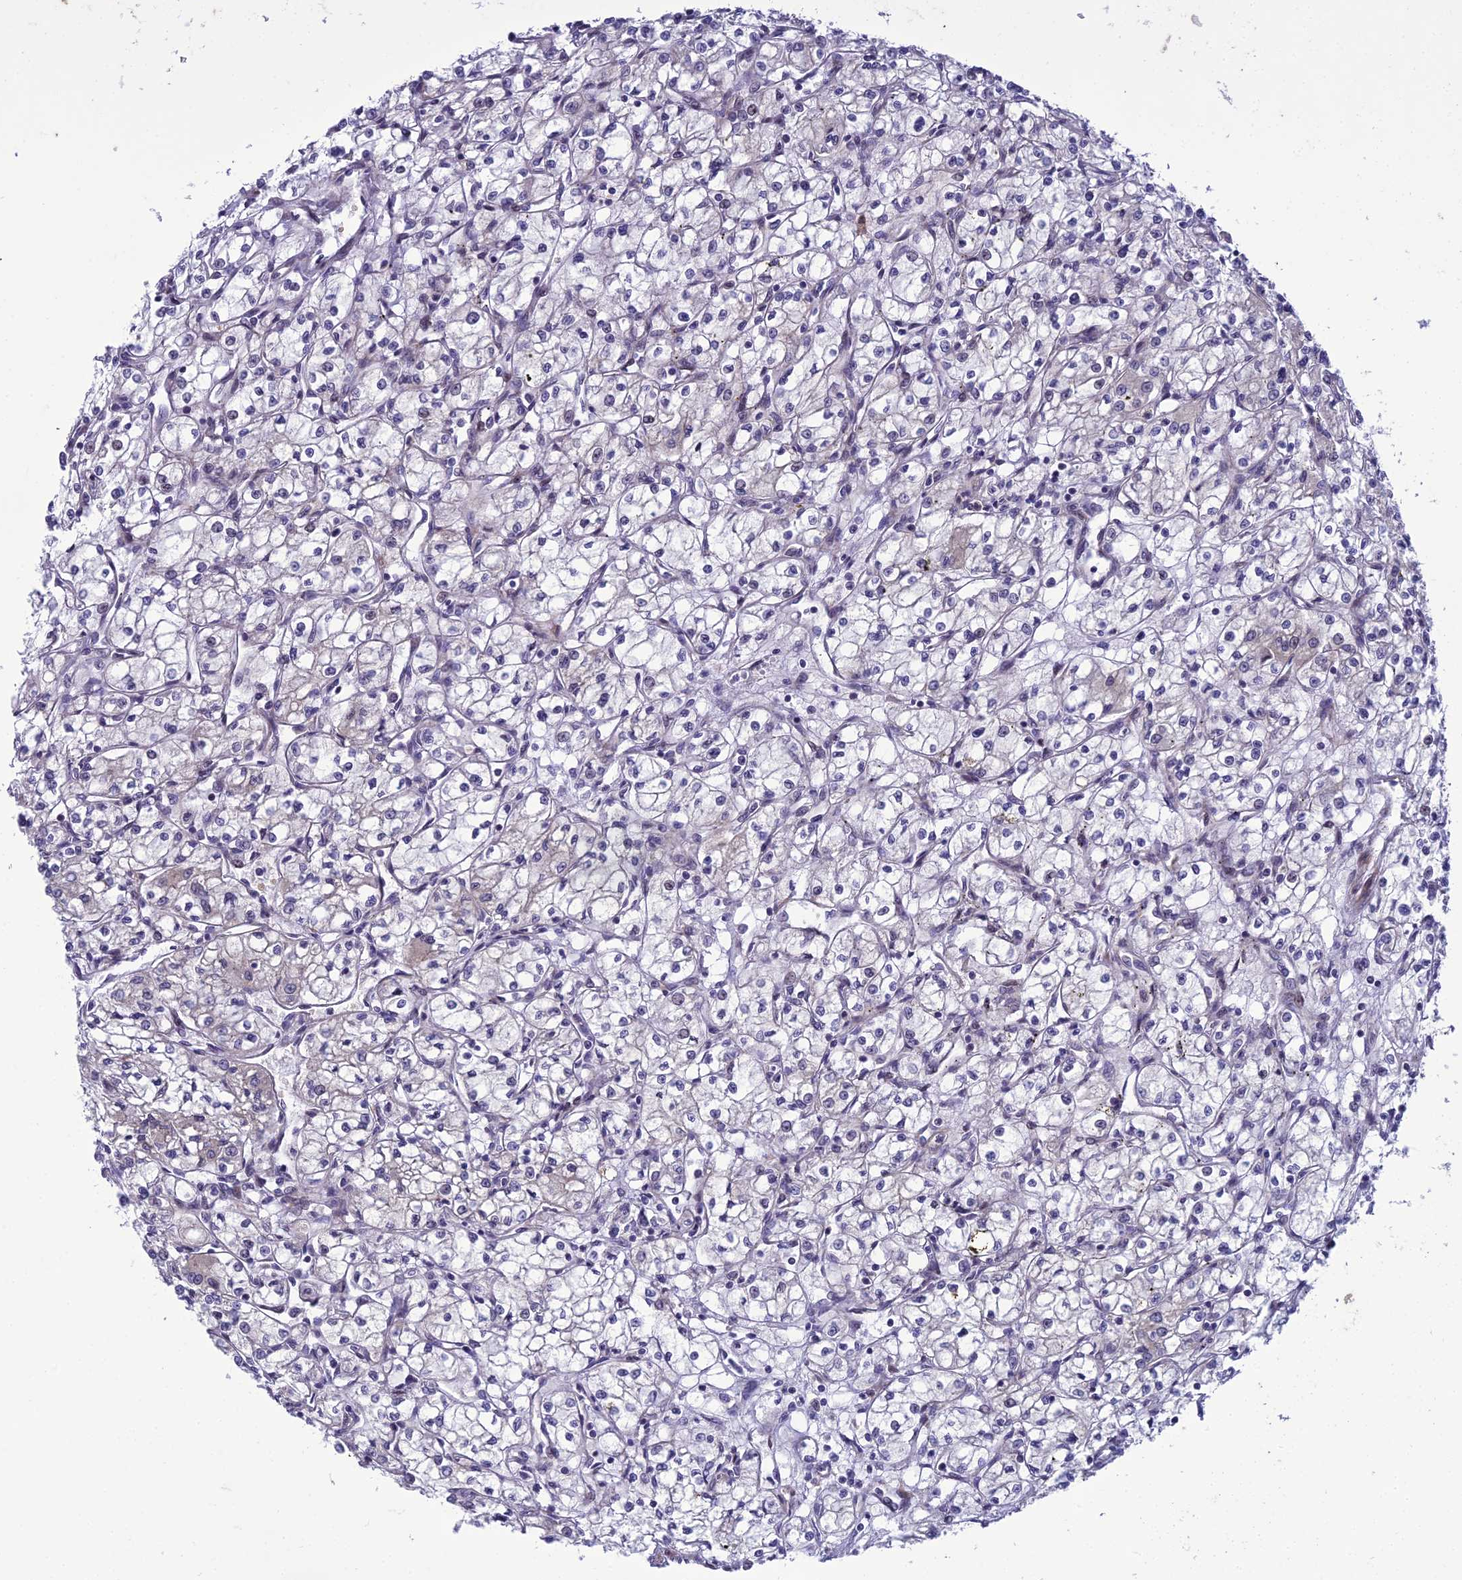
{"staining": {"intensity": "negative", "quantity": "none", "location": "none"}, "tissue": "renal cancer", "cell_type": "Tumor cells", "image_type": "cancer", "snomed": [{"axis": "morphology", "description": "Adenocarcinoma, NOS"}, {"axis": "topography", "description": "Kidney"}], "caption": "Tumor cells show no significant expression in renal cancer (adenocarcinoma). (Brightfield microscopy of DAB immunohistochemistry (IHC) at high magnification).", "gene": "GAB4", "patient": {"sex": "male", "age": 59}}